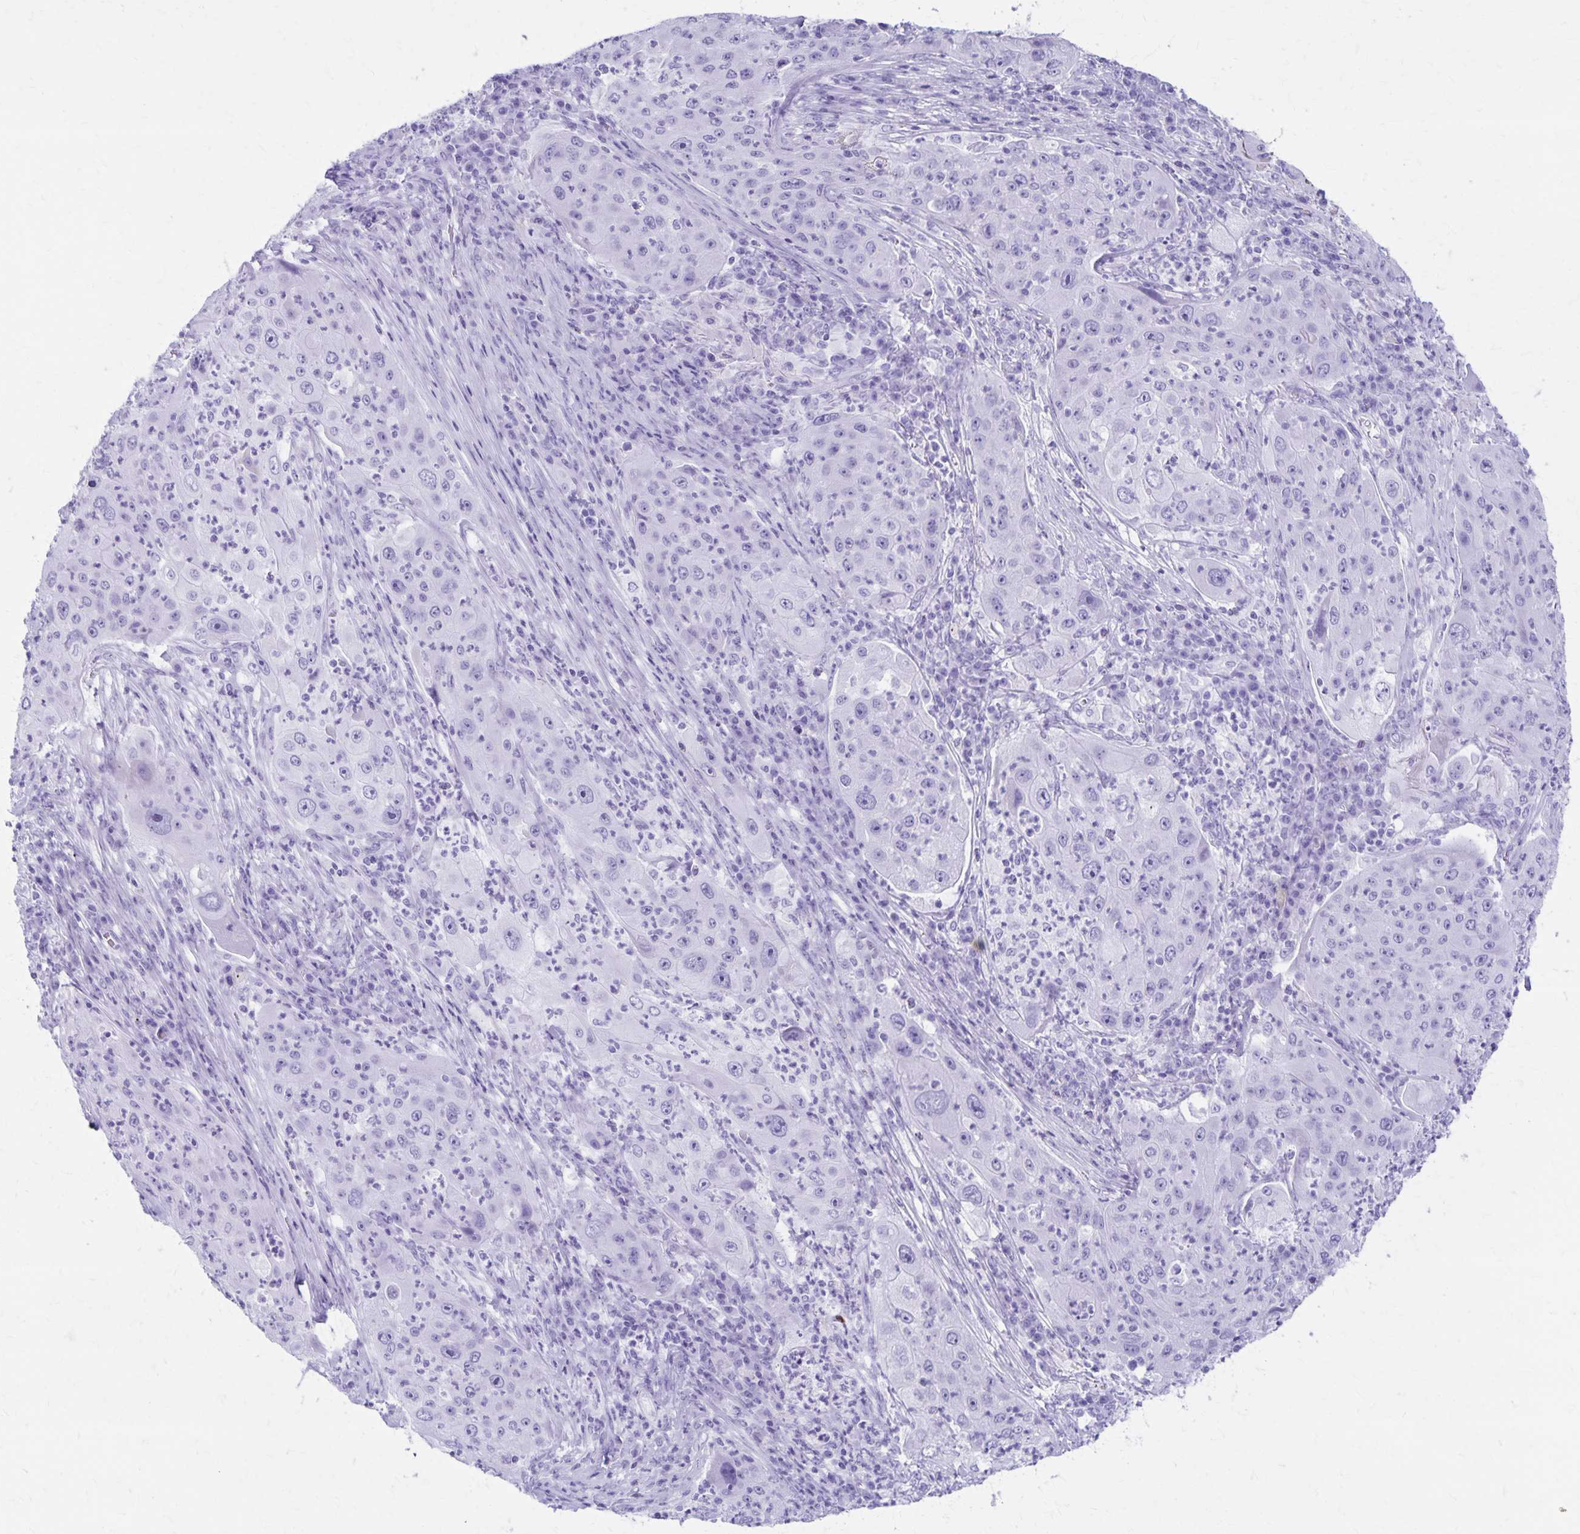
{"staining": {"intensity": "negative", "quantity": "none", "location": "none"}, "tissue": "lung cancer", "cell_type": "Tumor cells", "image_type": "cancer", "snomed": [{"axis": "morphology", "description": "Squamous cell carcinoma, NOS"}, {"axis": "topography", "description": "Lung"}], "caption": "Tumor cells show no significant protein positivity in lung cancer.", "gene": "DEFA5", "patient": {"sex": "female", "age": 59}}